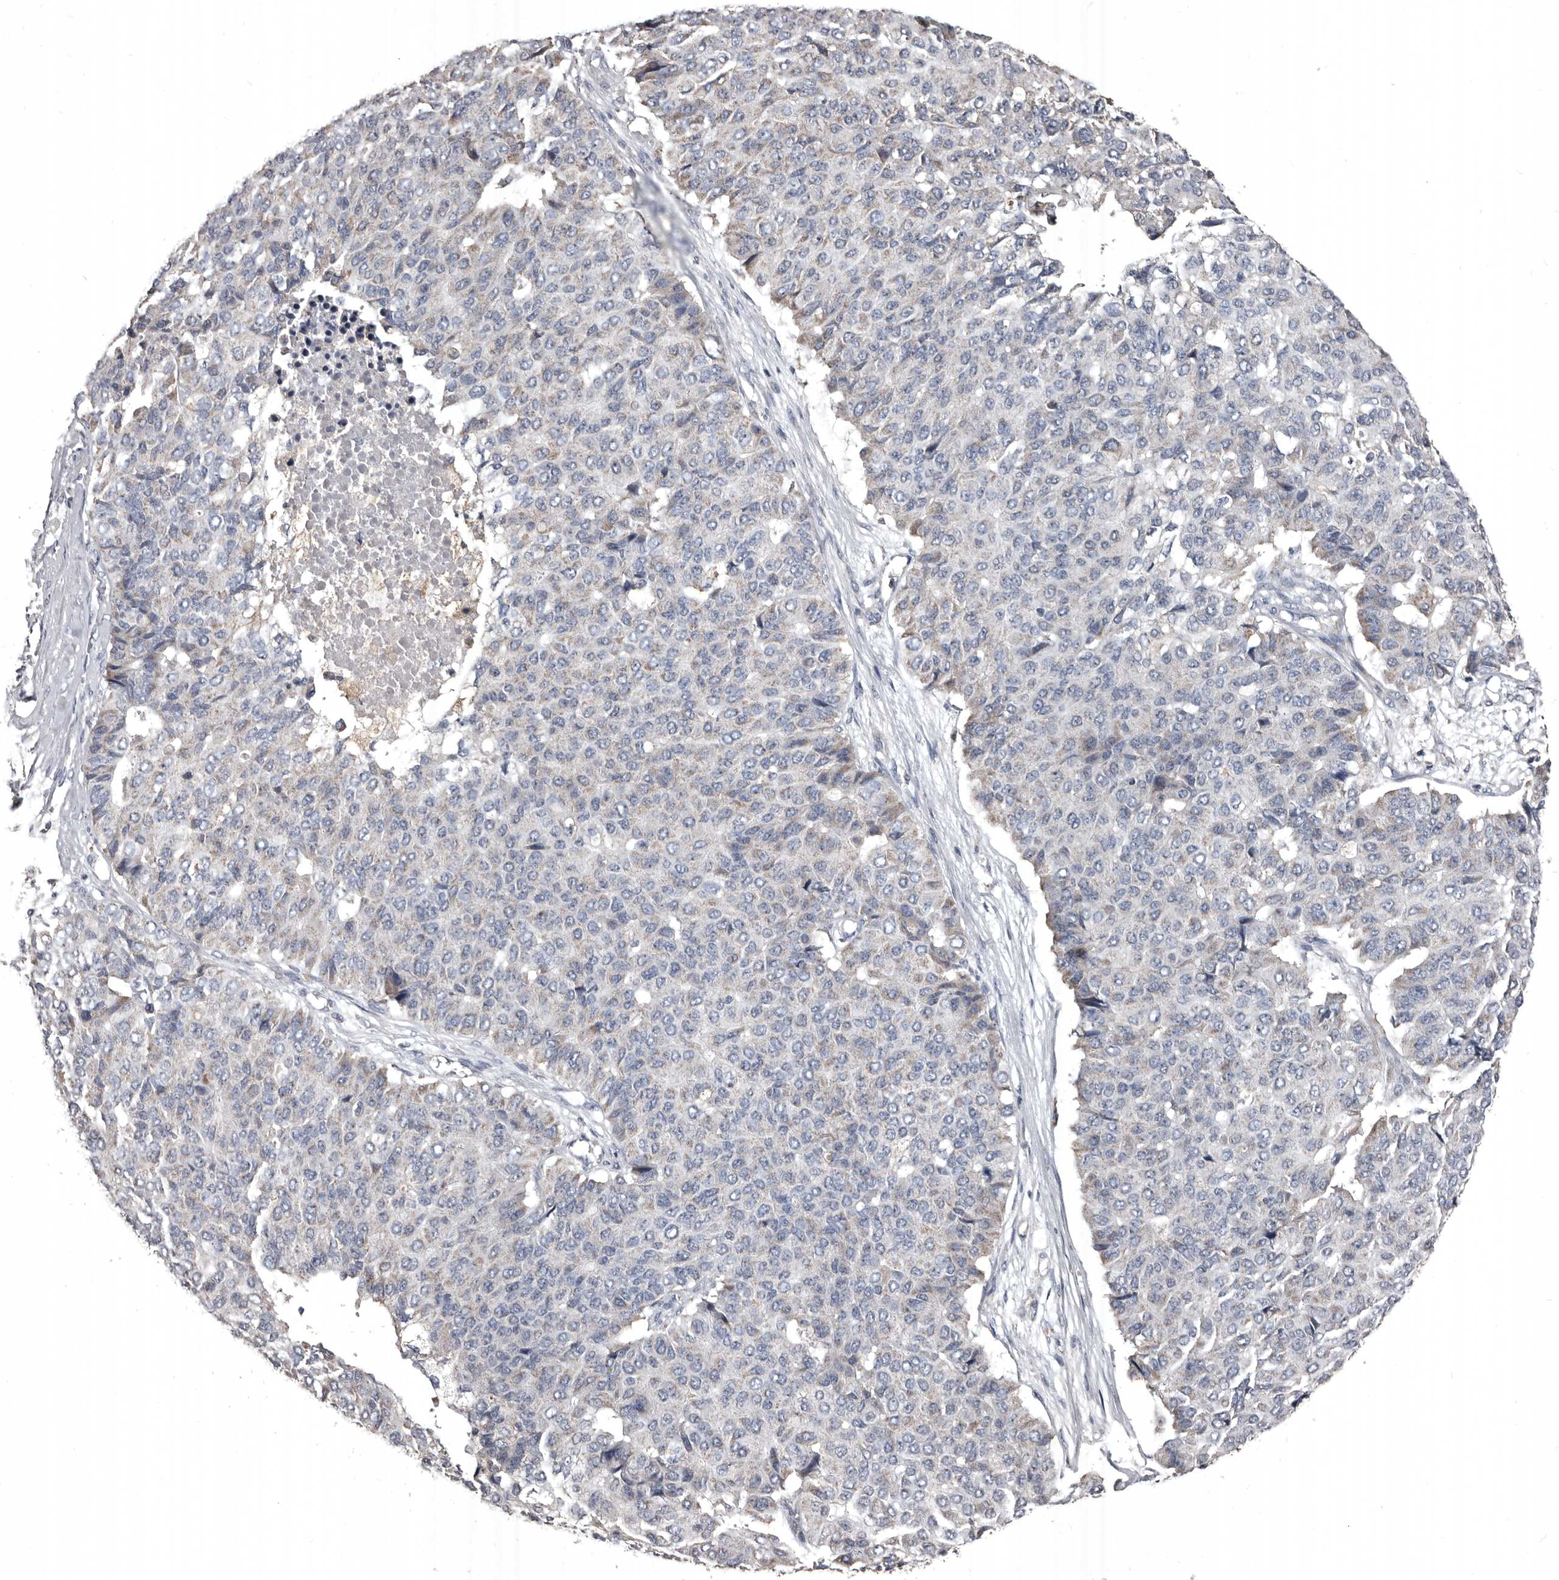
{"staining": {"intensity": "weak", "quantity": "<25%", "location": "cytoplasmic/membranous"}, "tissue": "pancreatic cancer", "cell_type": "Tumor cells", "image_type": "cancer", "snomed": [{"axis": "morphology", "description": "Adenocarcinoma, NOS"}, {"axis": "topography", "description": "Pancreas"}], "caption": "The photomicrograph shows no significant expression in tumor cells of pancreatic cancer.", "gene": "GREB1", "patient": {"sex": "male", "age": 50}}